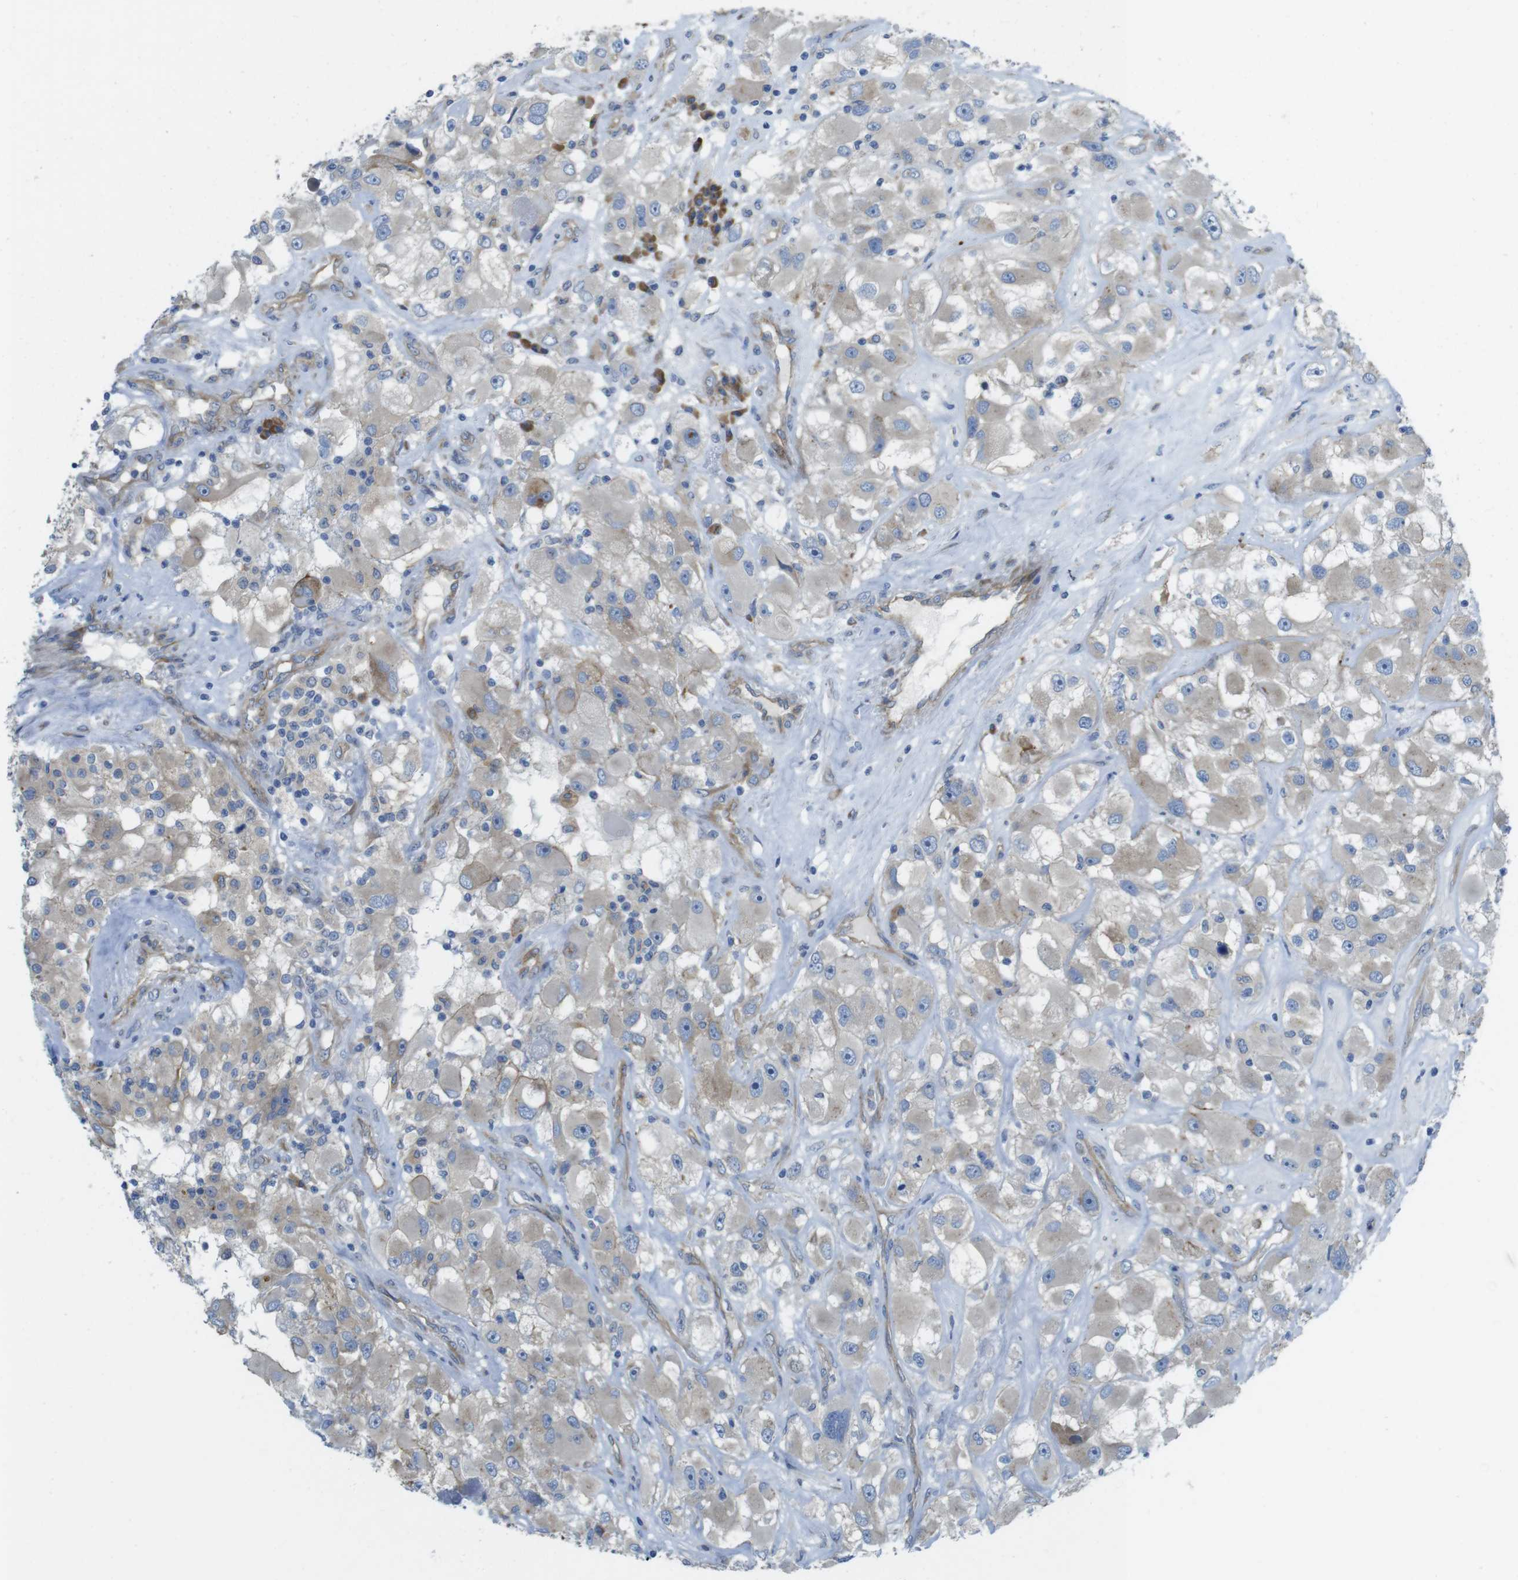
{"staining": {"intensity": "negative", "quantity": "none", "location": "none"}, "tissue": "renal cancer", "cell_type": "Tumor cells", "image_type": "cancer", "snomed": [{"axis": "morphology", "description": "Adenocarcinoma, NOS"}, {"axis": "topography", "description": "Kidney"}], "caption": "Human renal cancer stained for a protein using IHC displays no expression in tumor cells.", "gene": "TMEM234", "patient": {"sex": "female", "age": 52}}